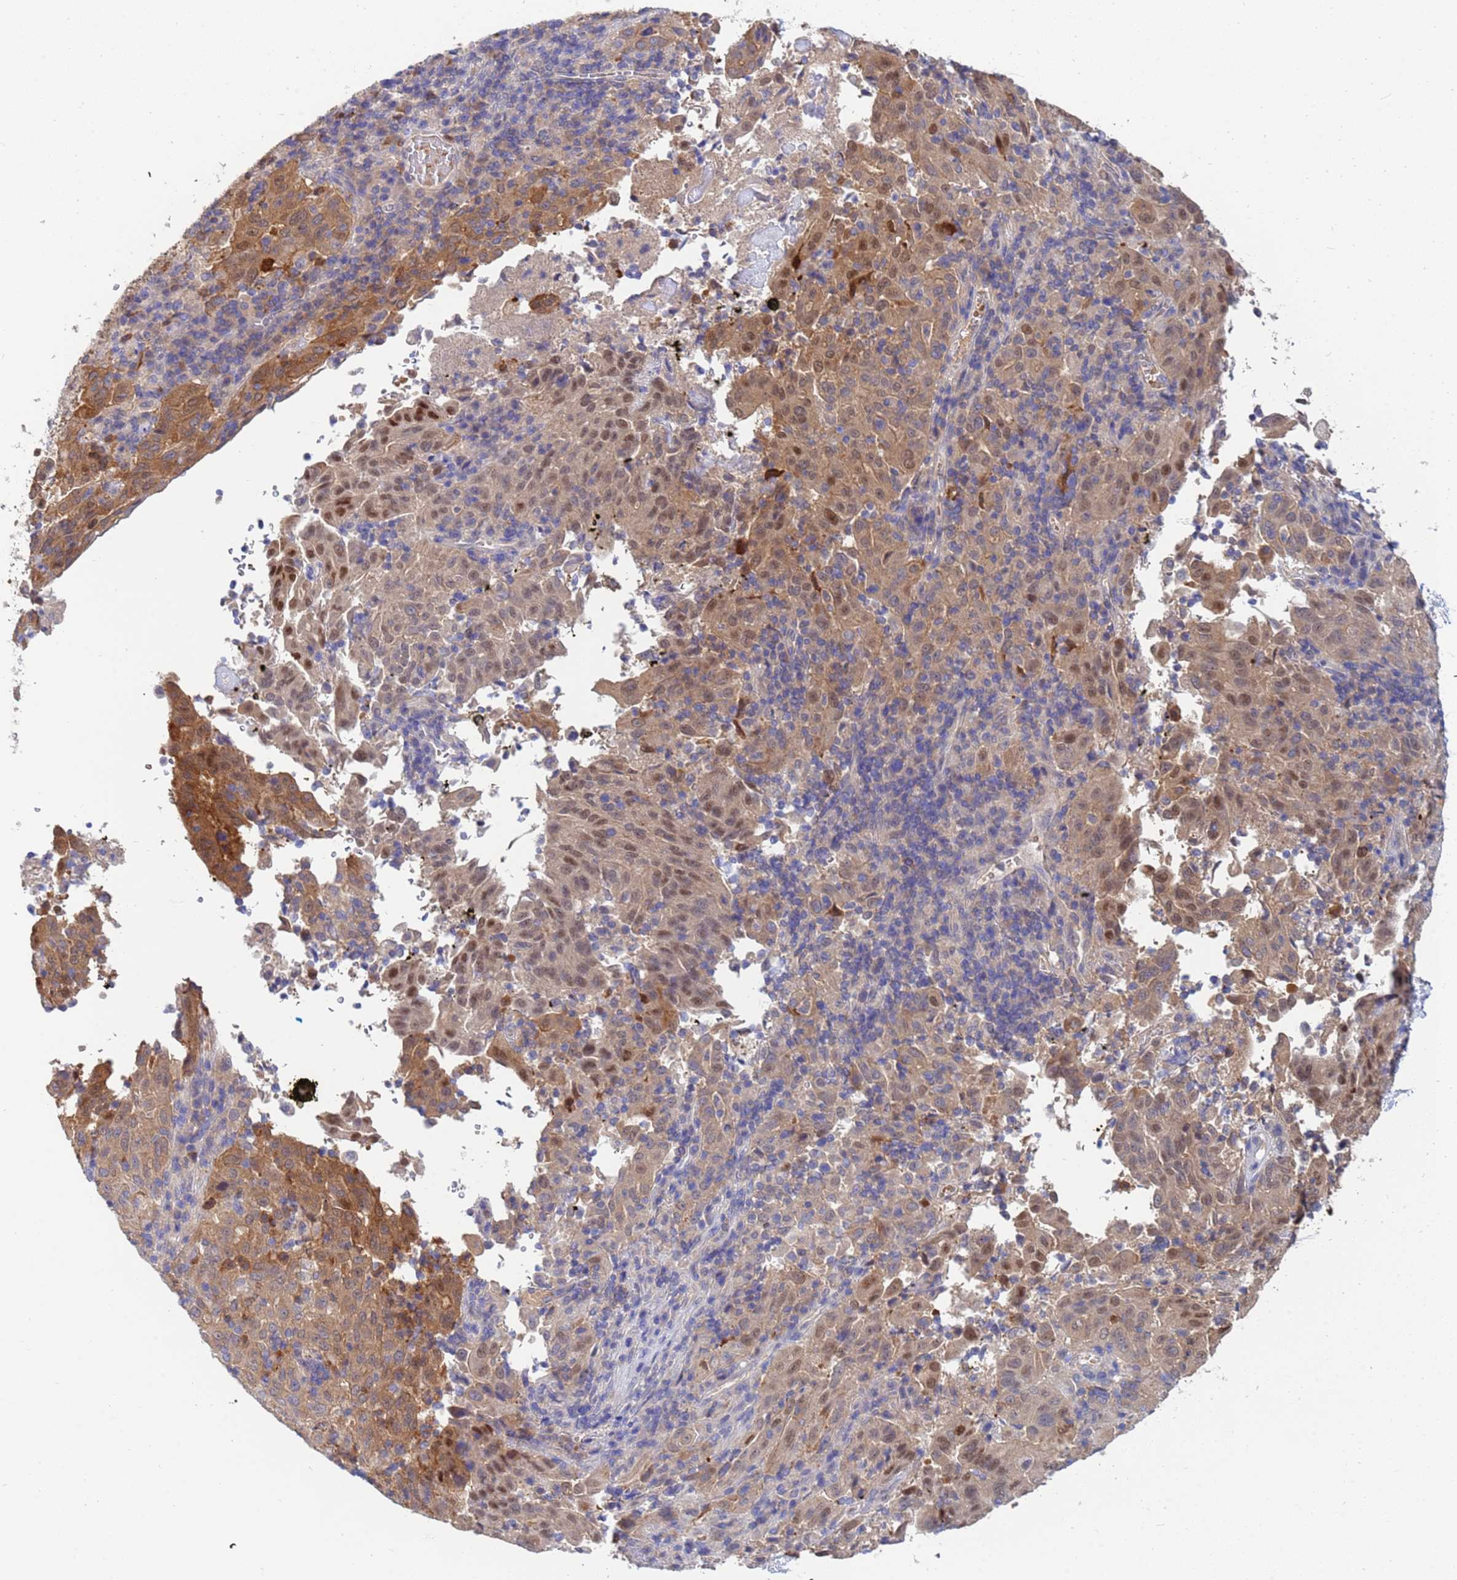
{"staining": {"intensity": "moderate", "quantity": ">75%", "location": "cytoplasmic/membranous,nuclear"}, "tissue": "pancreatic cancer", "cell_type": "Tumor cells", "image_type": "cancer", "snomed": [{"axis": "morphology", "description": "Adenocarcinoma, NOS"}, {"axis": "topography", "description": "Pancreas"}], "caption": "Tumor cells reveal medium levels of moderate cytoplasmic/membranous and nuclear staining in approximately >75% of cells in pancreatic cancer. Using DAB (brown) and hematoxylin (blue) stains, captured at high magnification using brightfield microscopy.", "gene": "TTLL11", "patient": {"sex": "male", "age": 63}}